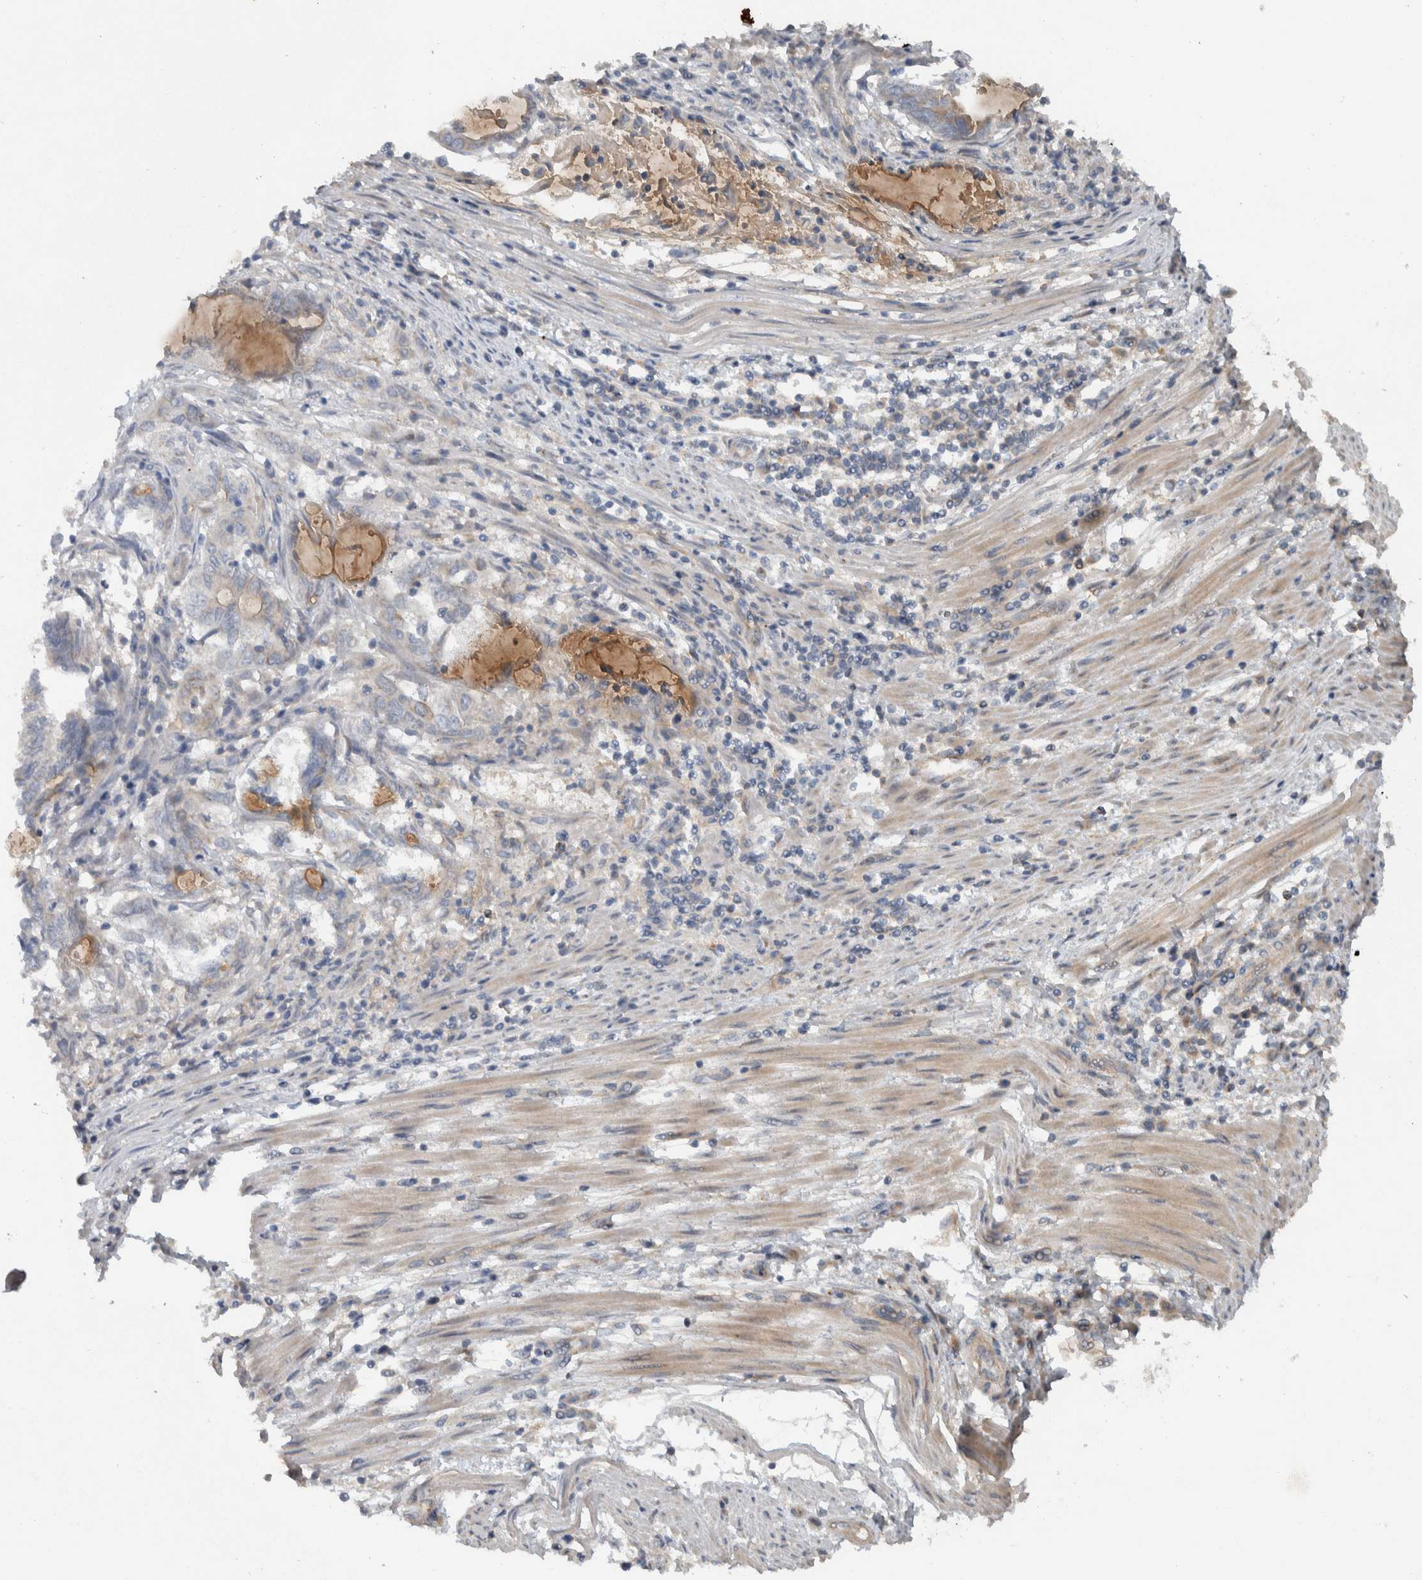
{"staining": {"intensity": "weak", "quantity": "<25%", "location": "cytoplasmic/membranous"}, "tissue": "endometrial cancer", "cell_type": "Tumor cells", "image_type": "cancer", "snomed": [{"axis": "morphology", "description": "Adenocarcinoma, NOS"}, {"axis": "topography", "description": "Uterus"}, {"axis": "topography", "description": "Endometrium"}], "caption": "Endometrial adenocarcinoma was stained to show a protein in brown. There is no significant positivity in tumor cells.", "gene": "KLHL6", "patient": {"sex": "female", "age": 70}}